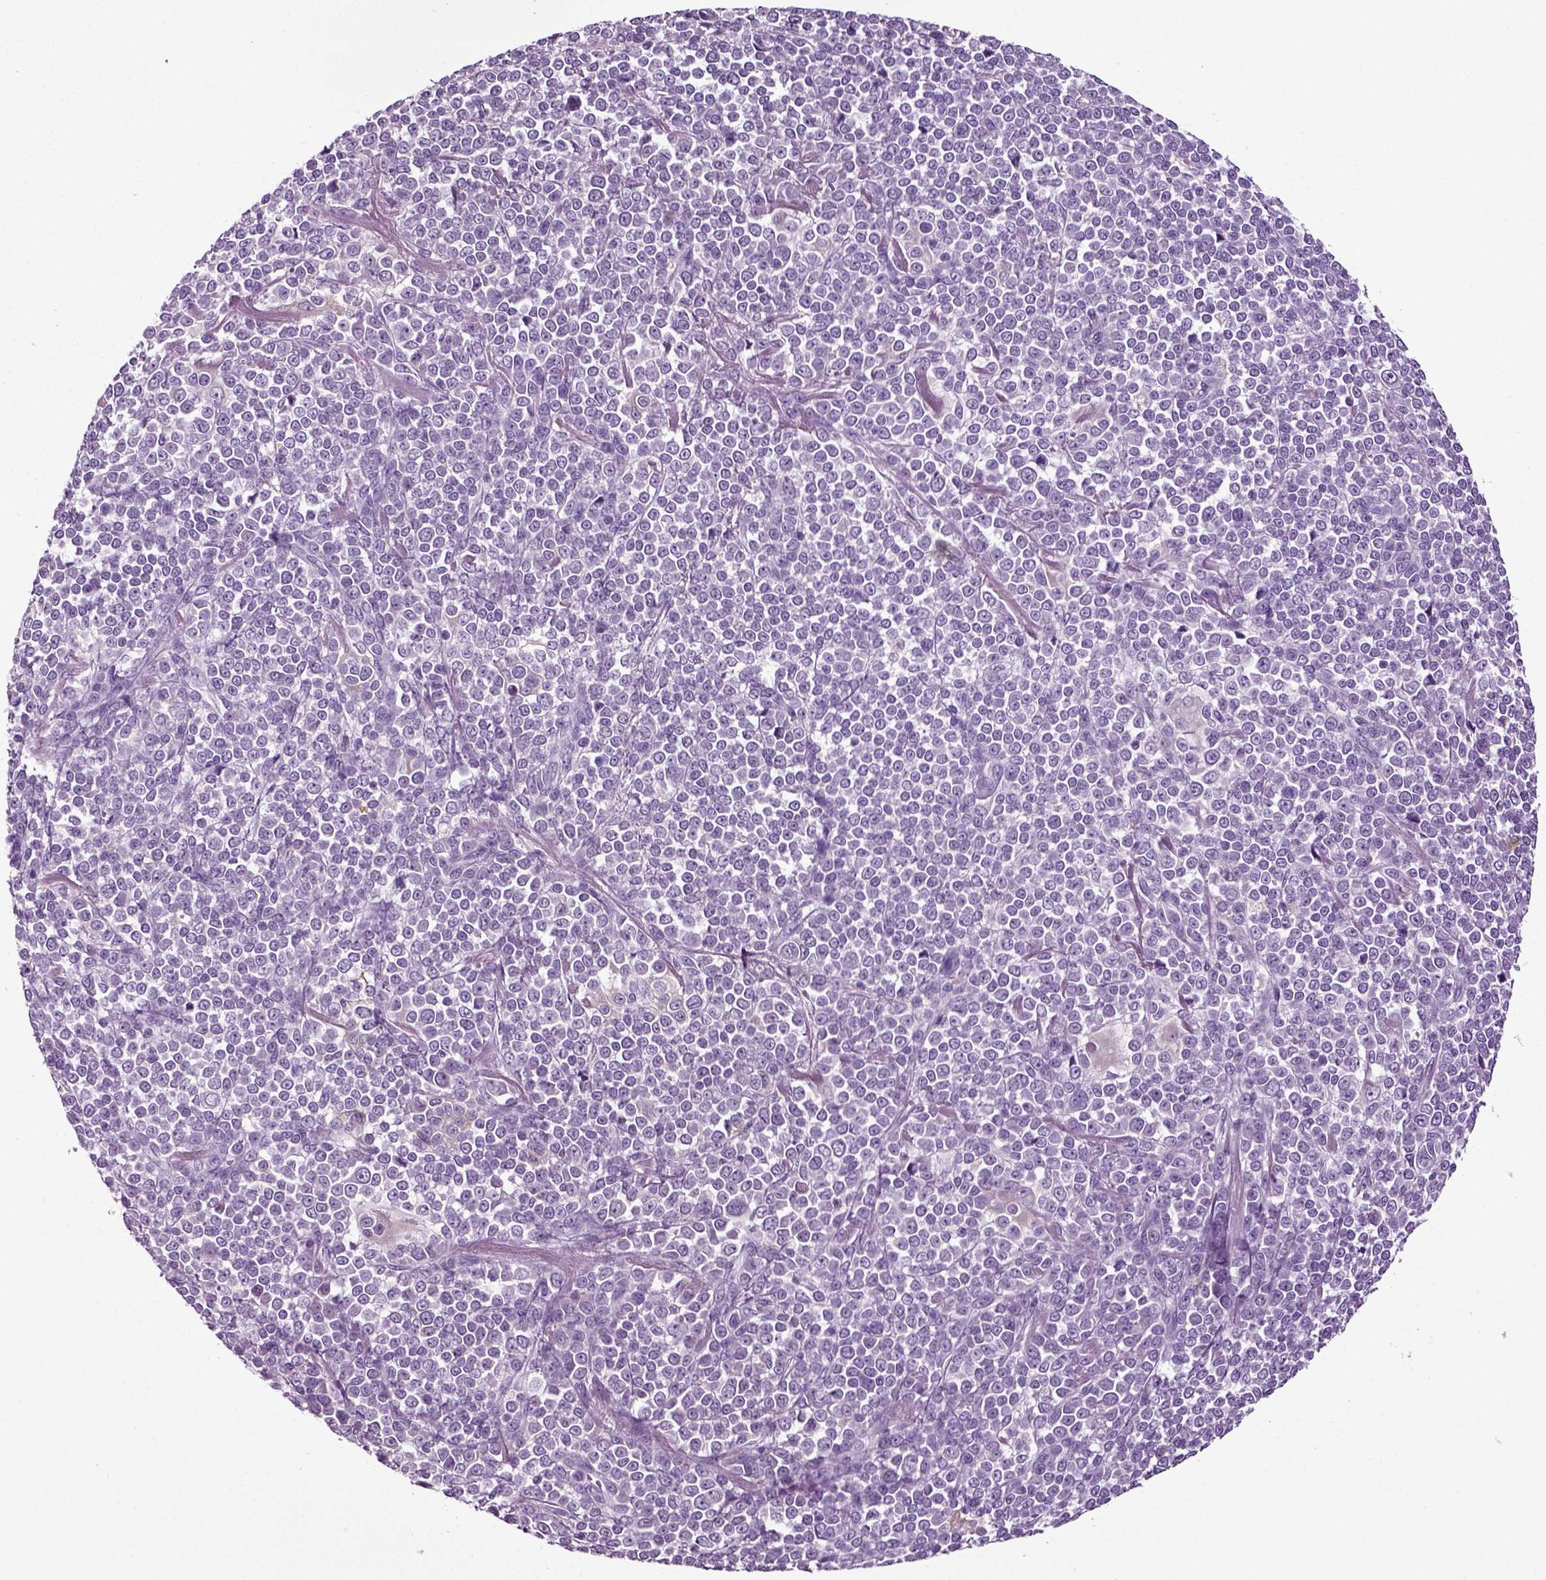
{"staining": {"intensity": "negative", "quantity": "none", "location": "none"}, "tissue": "melanoma", "cell_type": "Tumor cells", "image_type": "cancer", "snomed": [{"axis": "morphology", "description": "Malignant melanoma, NOS"}, {"axis": "topography", "description": "Skin"}], "caption": "IHC photomicrograph of neoplastic tissue: human malignant melanoma stained with DAB (3,3'-diaminobenzidine) shows no significant protein positivity in tumor cells.", "gene": "DNAH10", "patient": {"sex": "female", "age": 95}}